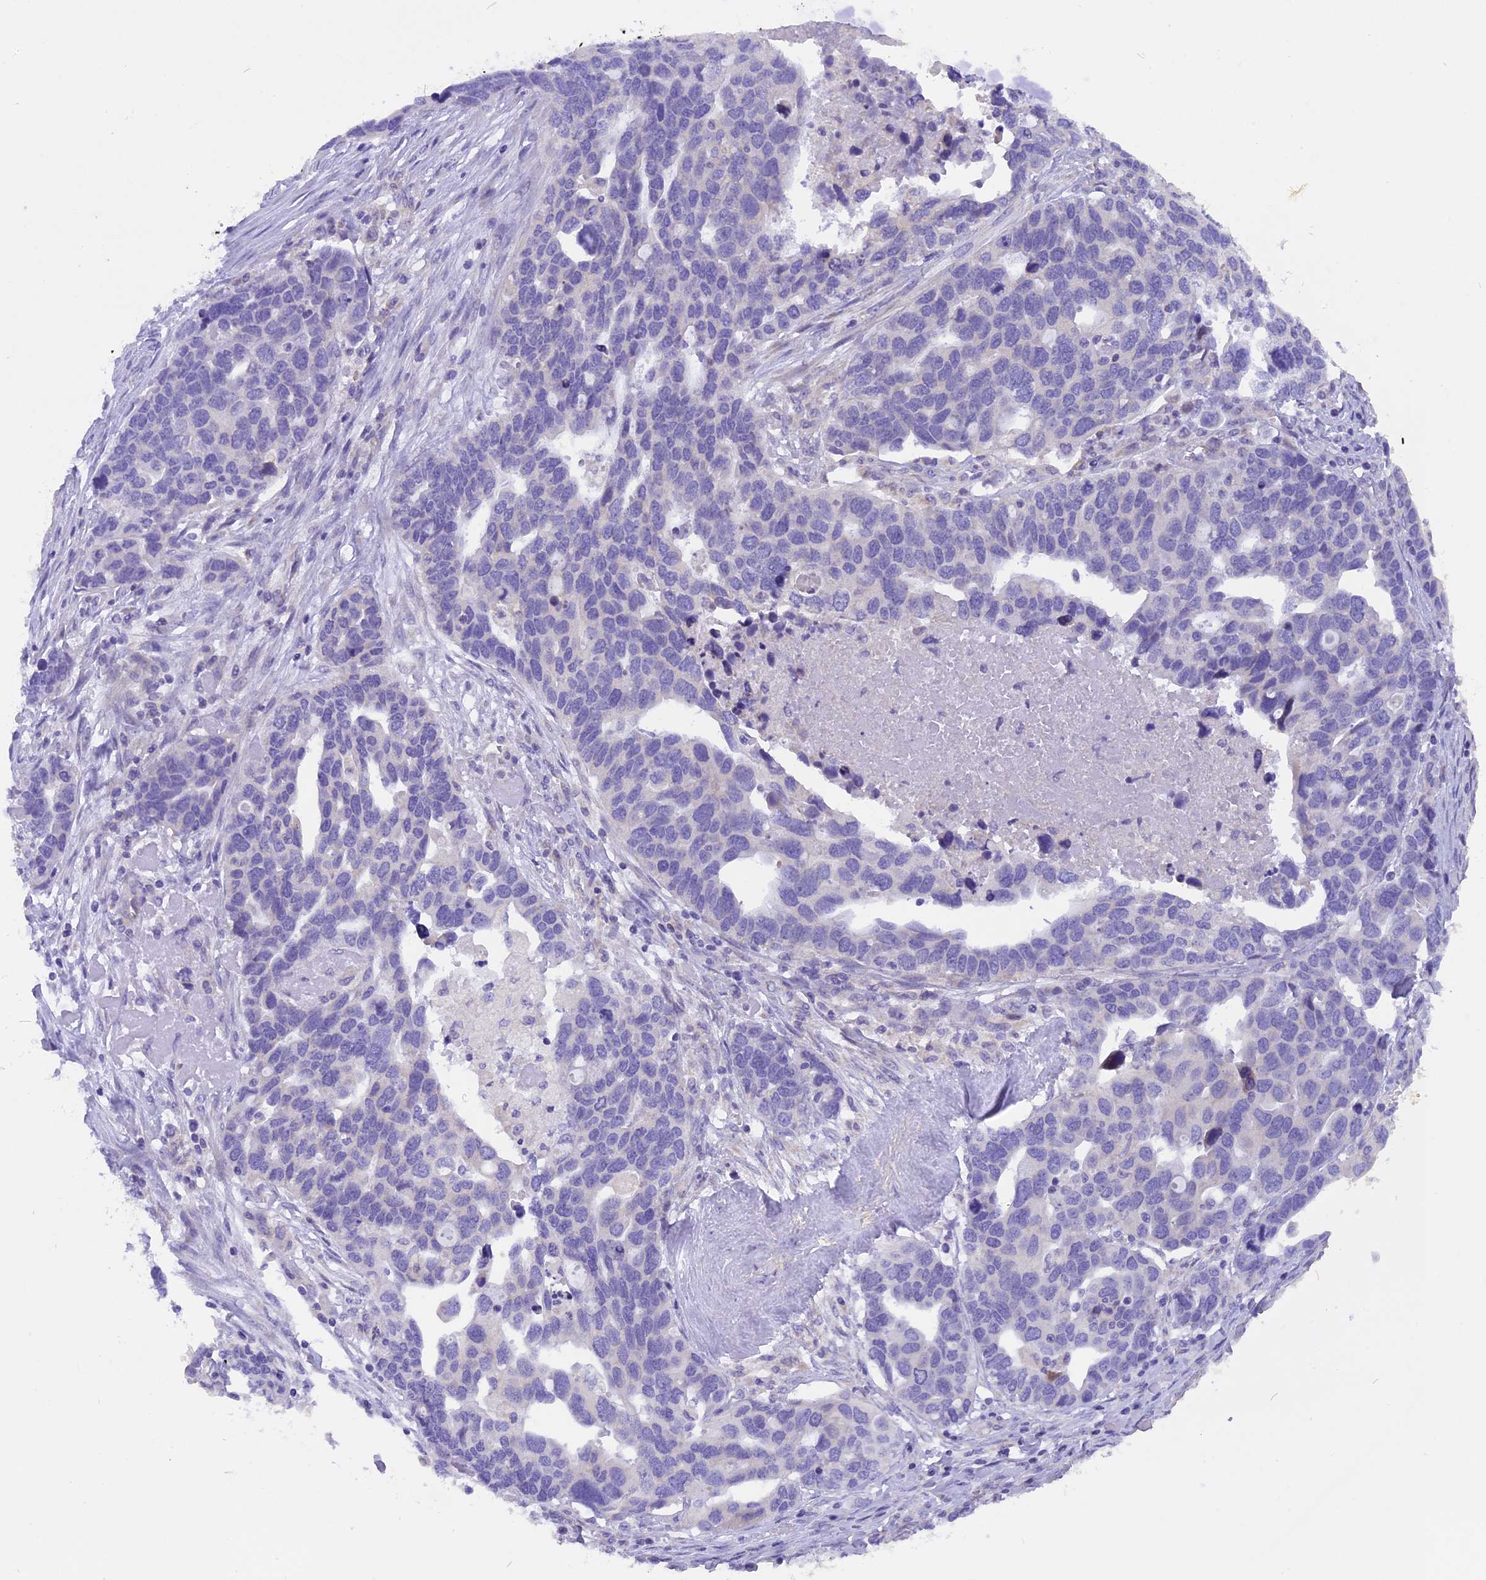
{"staining": {"intensity": "negative", "quantity": "none", "location": "none"}, "tissue": "ovarian cancer", "cell_type": "Tumor cells", "image_type": "cancer", "snomed": [{"axis": "morphology", "description": "Cystadenocarcinoma, serous, NOS"}, {"axis": "topography", "description": "Ovary"}], "caption": "This micrograph is of ovarian cancer stained with immunohistochemistry to label a protein in brown with the nuclei are counter-stained blue. There is no staining in tumor cells.", "gene": "TRIM3", "patient": {"sex": "female", "age": 54}}